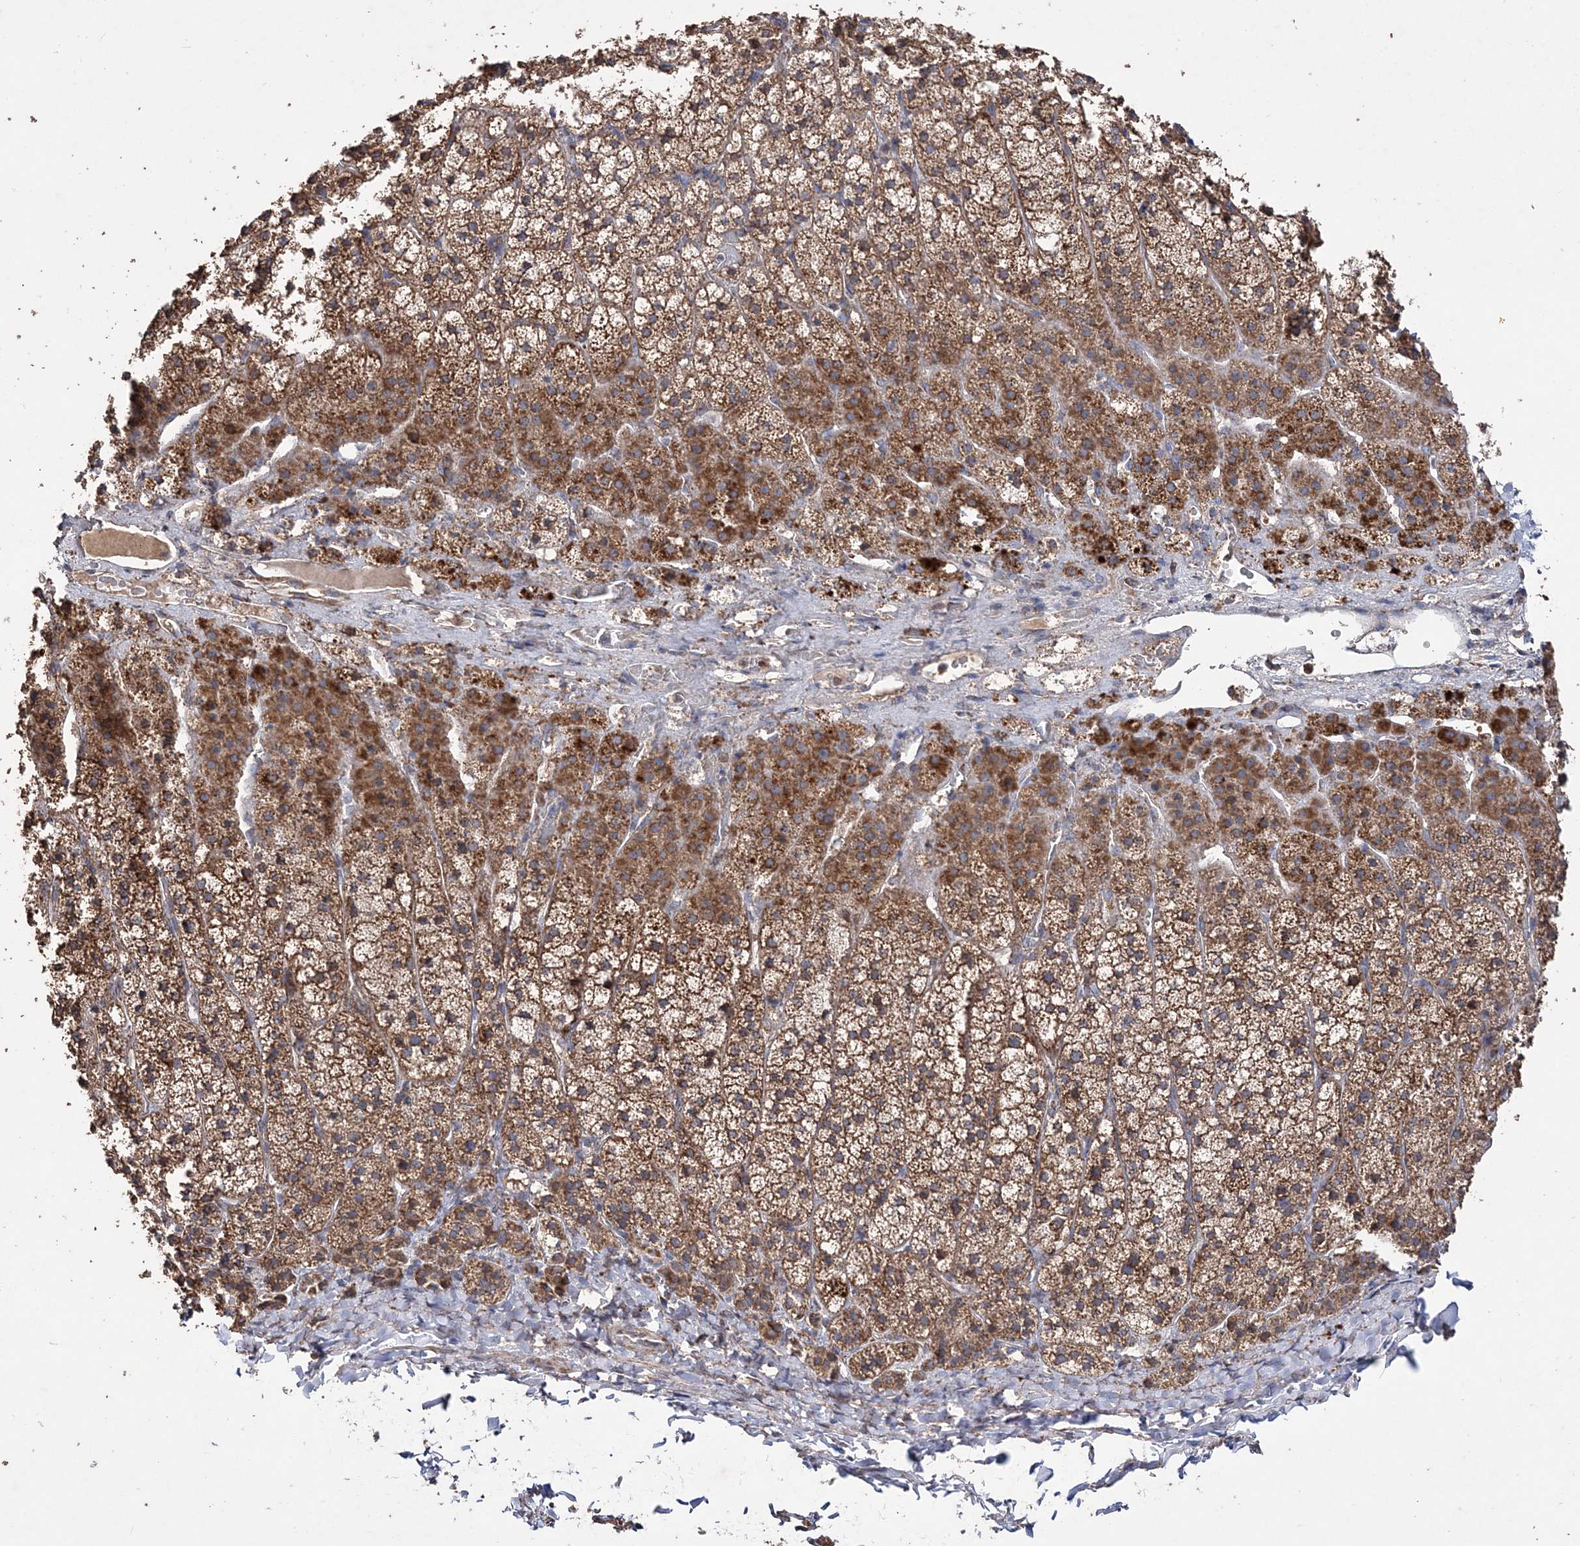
{"staining": {"intensity": "moderate", "quantity": ">75%", "location": "cytoplasmic/membranous"}, "tissue": "adrenal gland", "cell_type": "Glandular cells", "image_type": "normal", "snomed": [{"axis": "morphology", "description": "Normal tissue, NOS"}, {"axis": "topography", "description": "Adrenal gland"}], "caption": "An immunohistochemistry (IHC) image of normal tissue is shown. Protein staining in brown labels moderate cytoplasmic/membranous positivity in adrenal gland within glandular cells.", "gene": "POC5", "patient": {"sex": "female", "age": 44}}